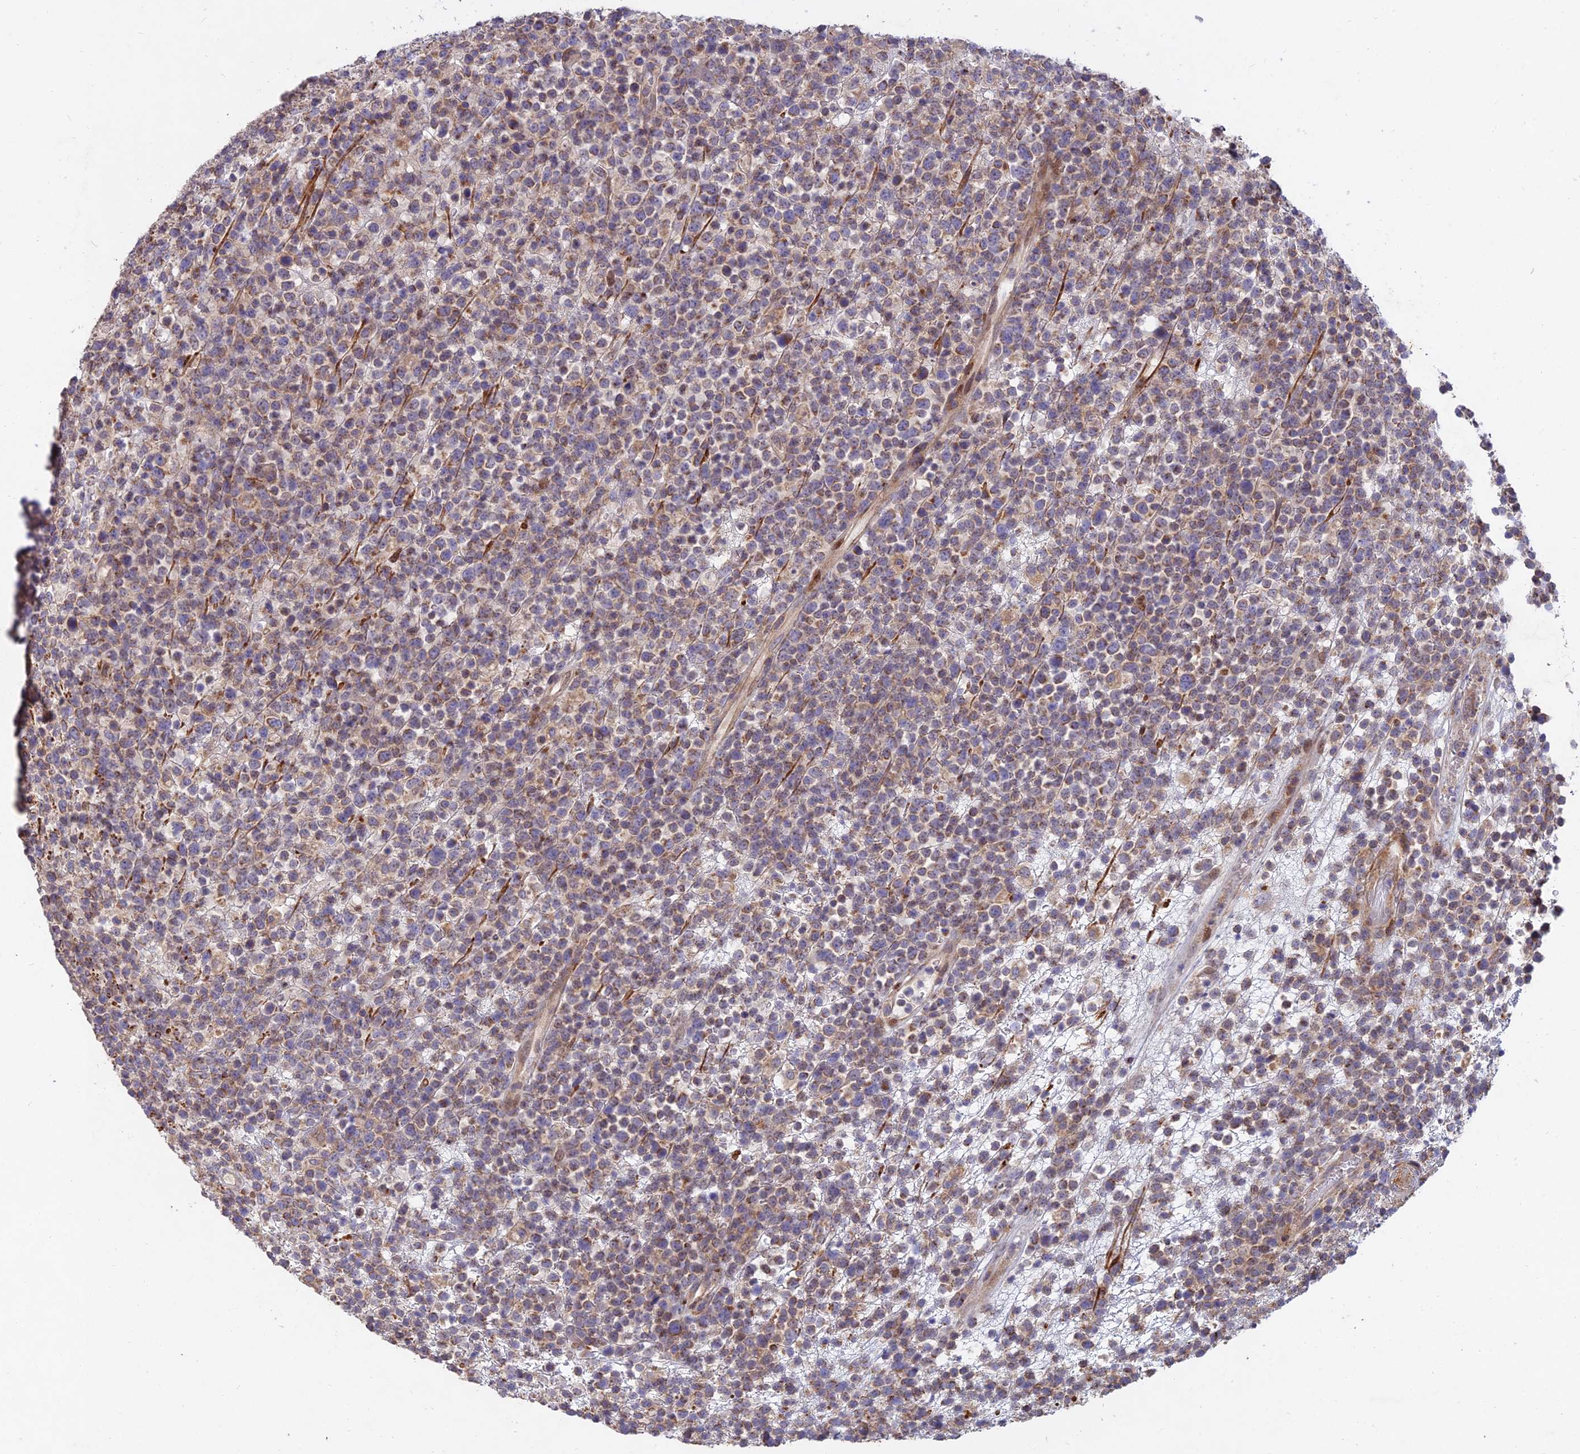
{"staining": {"intensity": "moderate", "quantity": "25%-75%", "location": "cytoplasmic/membranous"}, "tissue": "lymphoma", "cell_type": "Tumor cells", "image_type": "cancer", "snomed": [{"axis": "morphology", "description": "Malignant lymphoma, non-Hodgkin's type, High grade"}, {"axis": "topography", "description": "Colon"}], "caption": "The histopathology image demonstrates staining of lymphoma, revealing moderate cytoplasmic/membranous protein staining (brown color) within tumor cells. Nuclei are stained in blue.", "gene": "RELCH", "patient": {"sex": "female", "age": 53}}